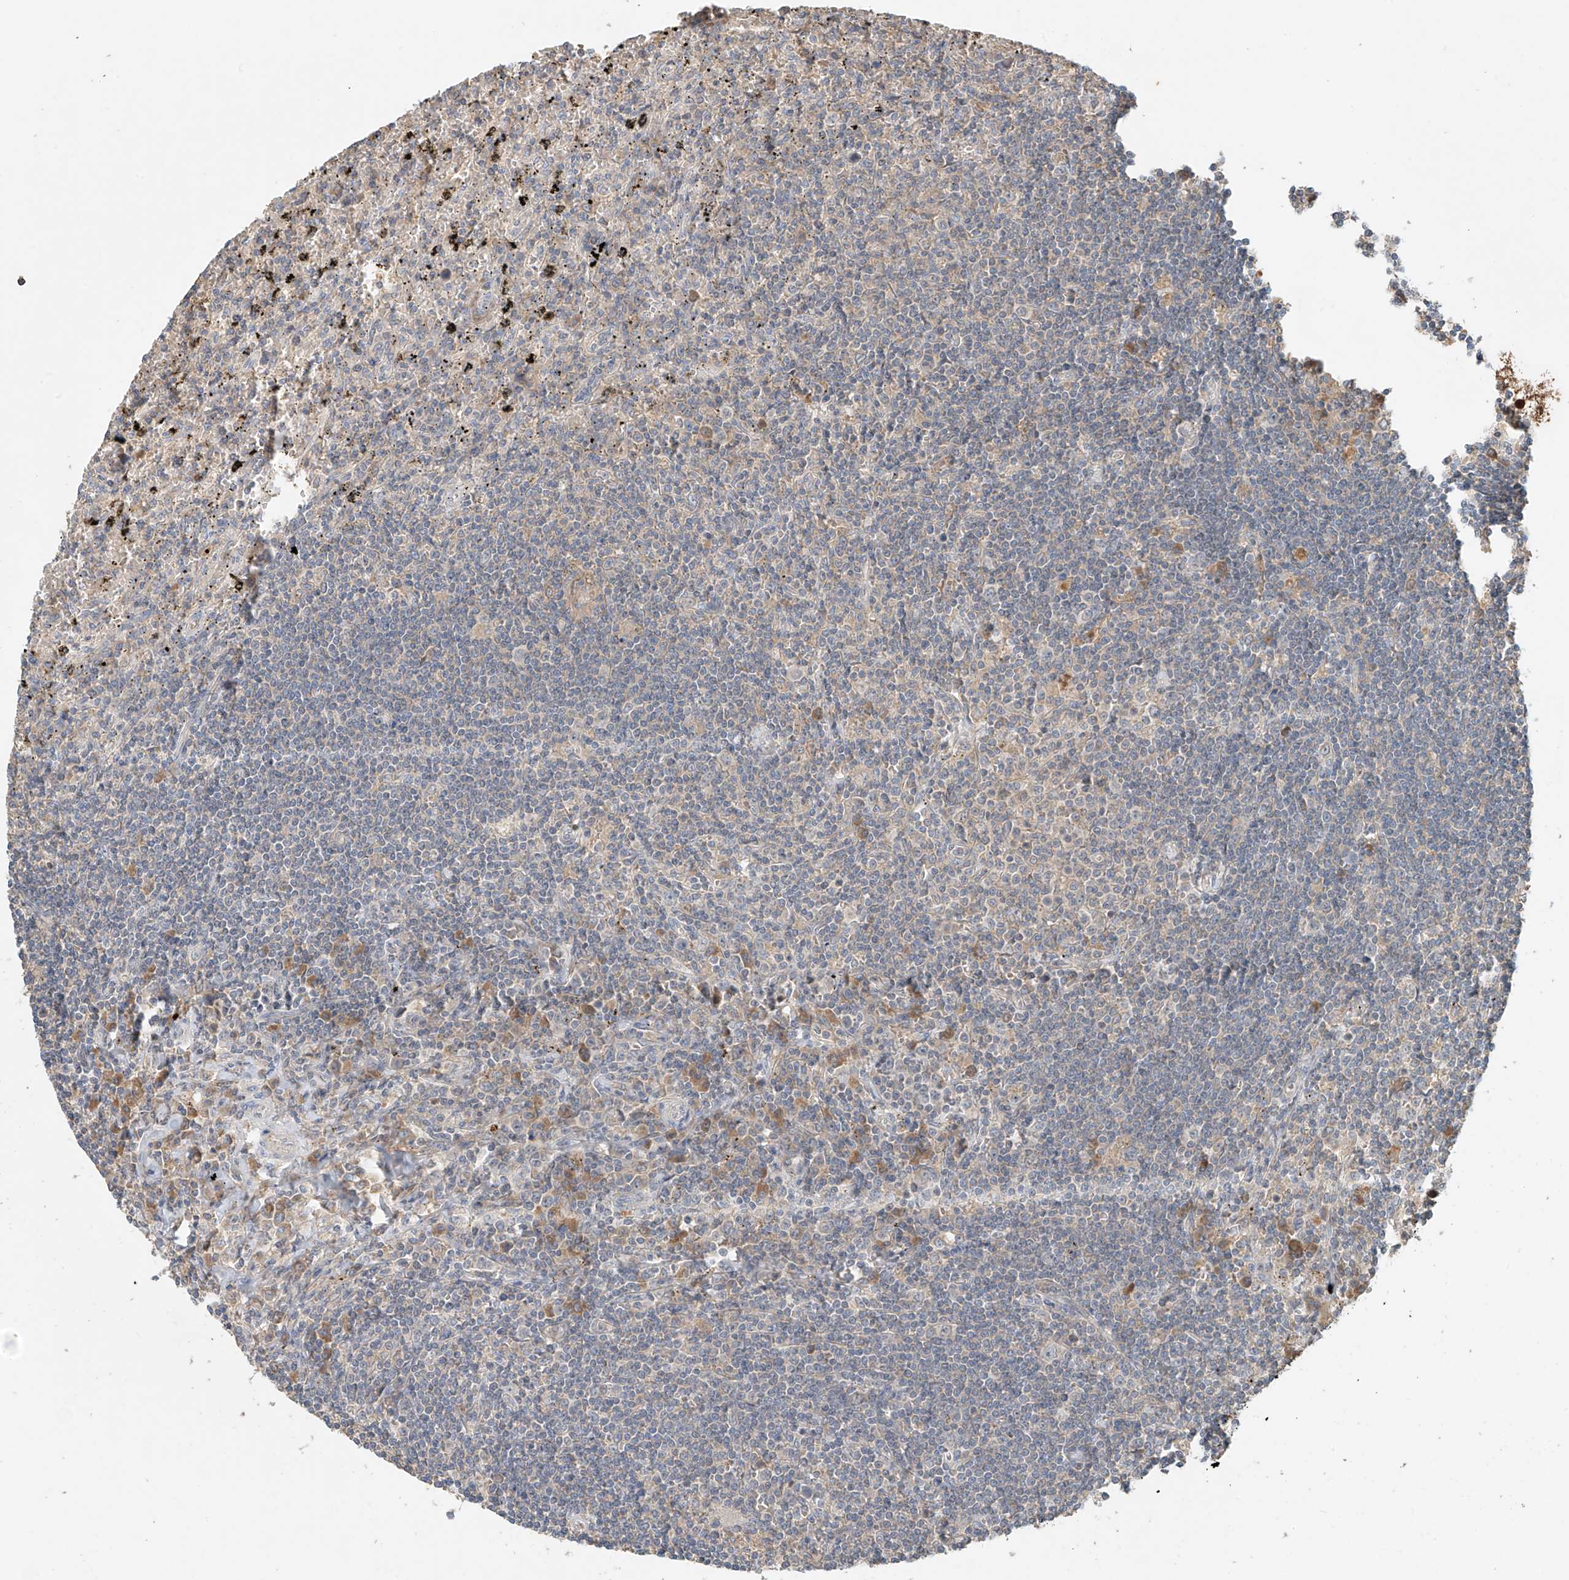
{"staining": {"intensity": "negative", "quantity": "none", "location": "none"}, "tissue": "lymphoma", "cell_type": "Tumor cells", "image_type": "cancer", "snomed": [{"axis": "morphology", "description": "Malignant lymphoma, non-Hodgkin's type, Low grade"}, {"axis": "topography", "description": "Spleen"}], "caption": "An image of human malignant lymphoma, non-Hodgkin's type (low-grade) is negative for staining in tumor cells.", "gene": "GNB1L", "patient": {"sex": "male", "age": 76}}